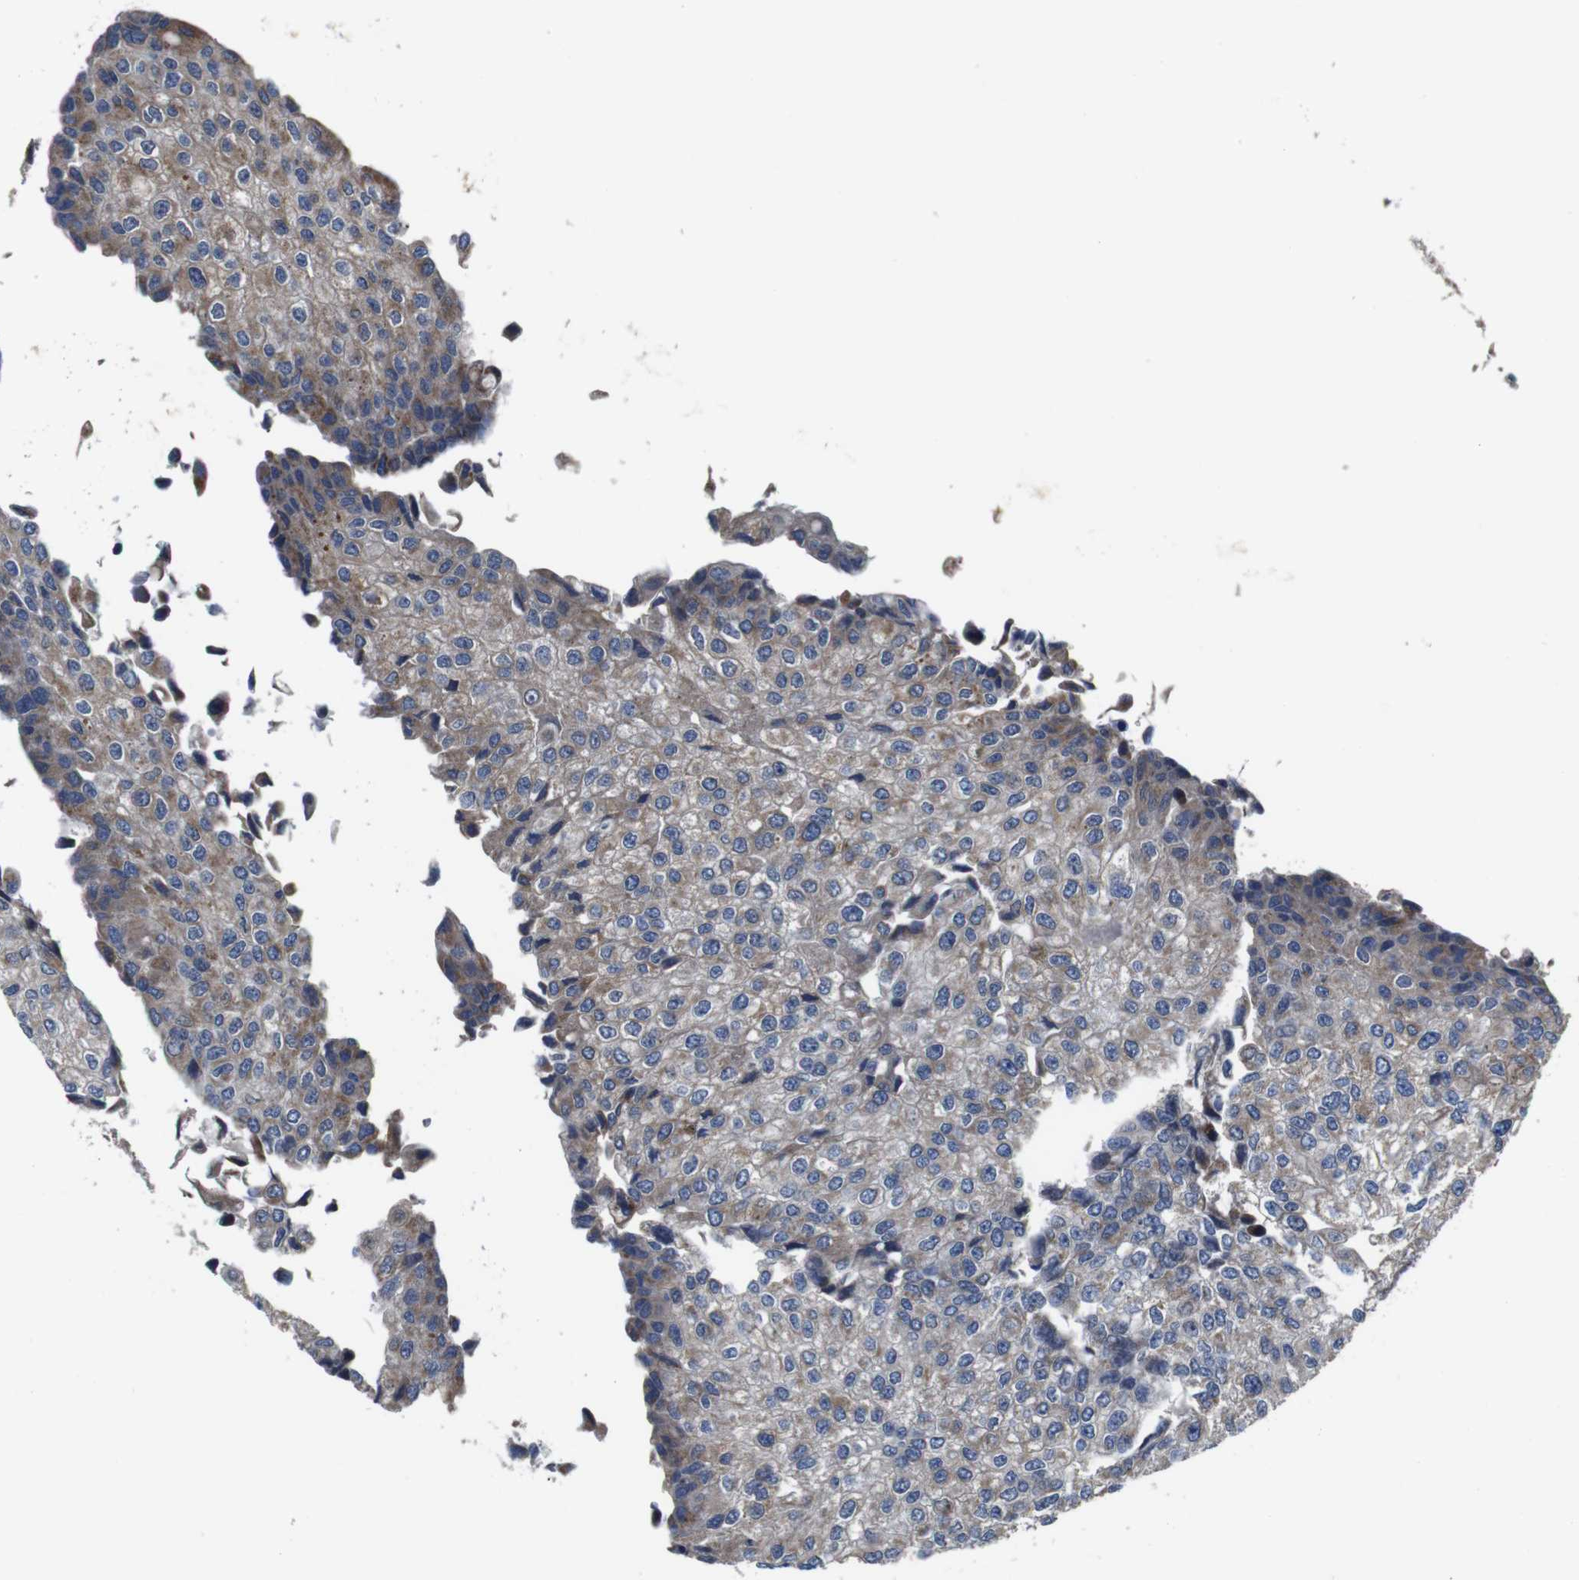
{"staining": {"intensity": "weak", "quantity": "<25%", "location": "cytoplasmic/membranous"}, "tissue": "urothelial cancer", "cell_type": "Tumor cells", "image_type": "cancer", "snomed": [{"axis": "morphology", "description": "Urothelial carcinoma, High grade"}, {"axis": "topography", "description": "Kidney"}, {"axis": "topography", "description": "Urinary bladder"}], "caption": "Immunohistochemistry photomicrograph of neoplastic tissue: urothelial cancer stained with DAB demonstrates no significant protein expression in tumor cells. (Brightfield microscopy of DAB (3,3'-diaminobenzidine) IHC at high magnification).", "gene": "GGT7", "patient": {"sex": "male", "age": 77}}